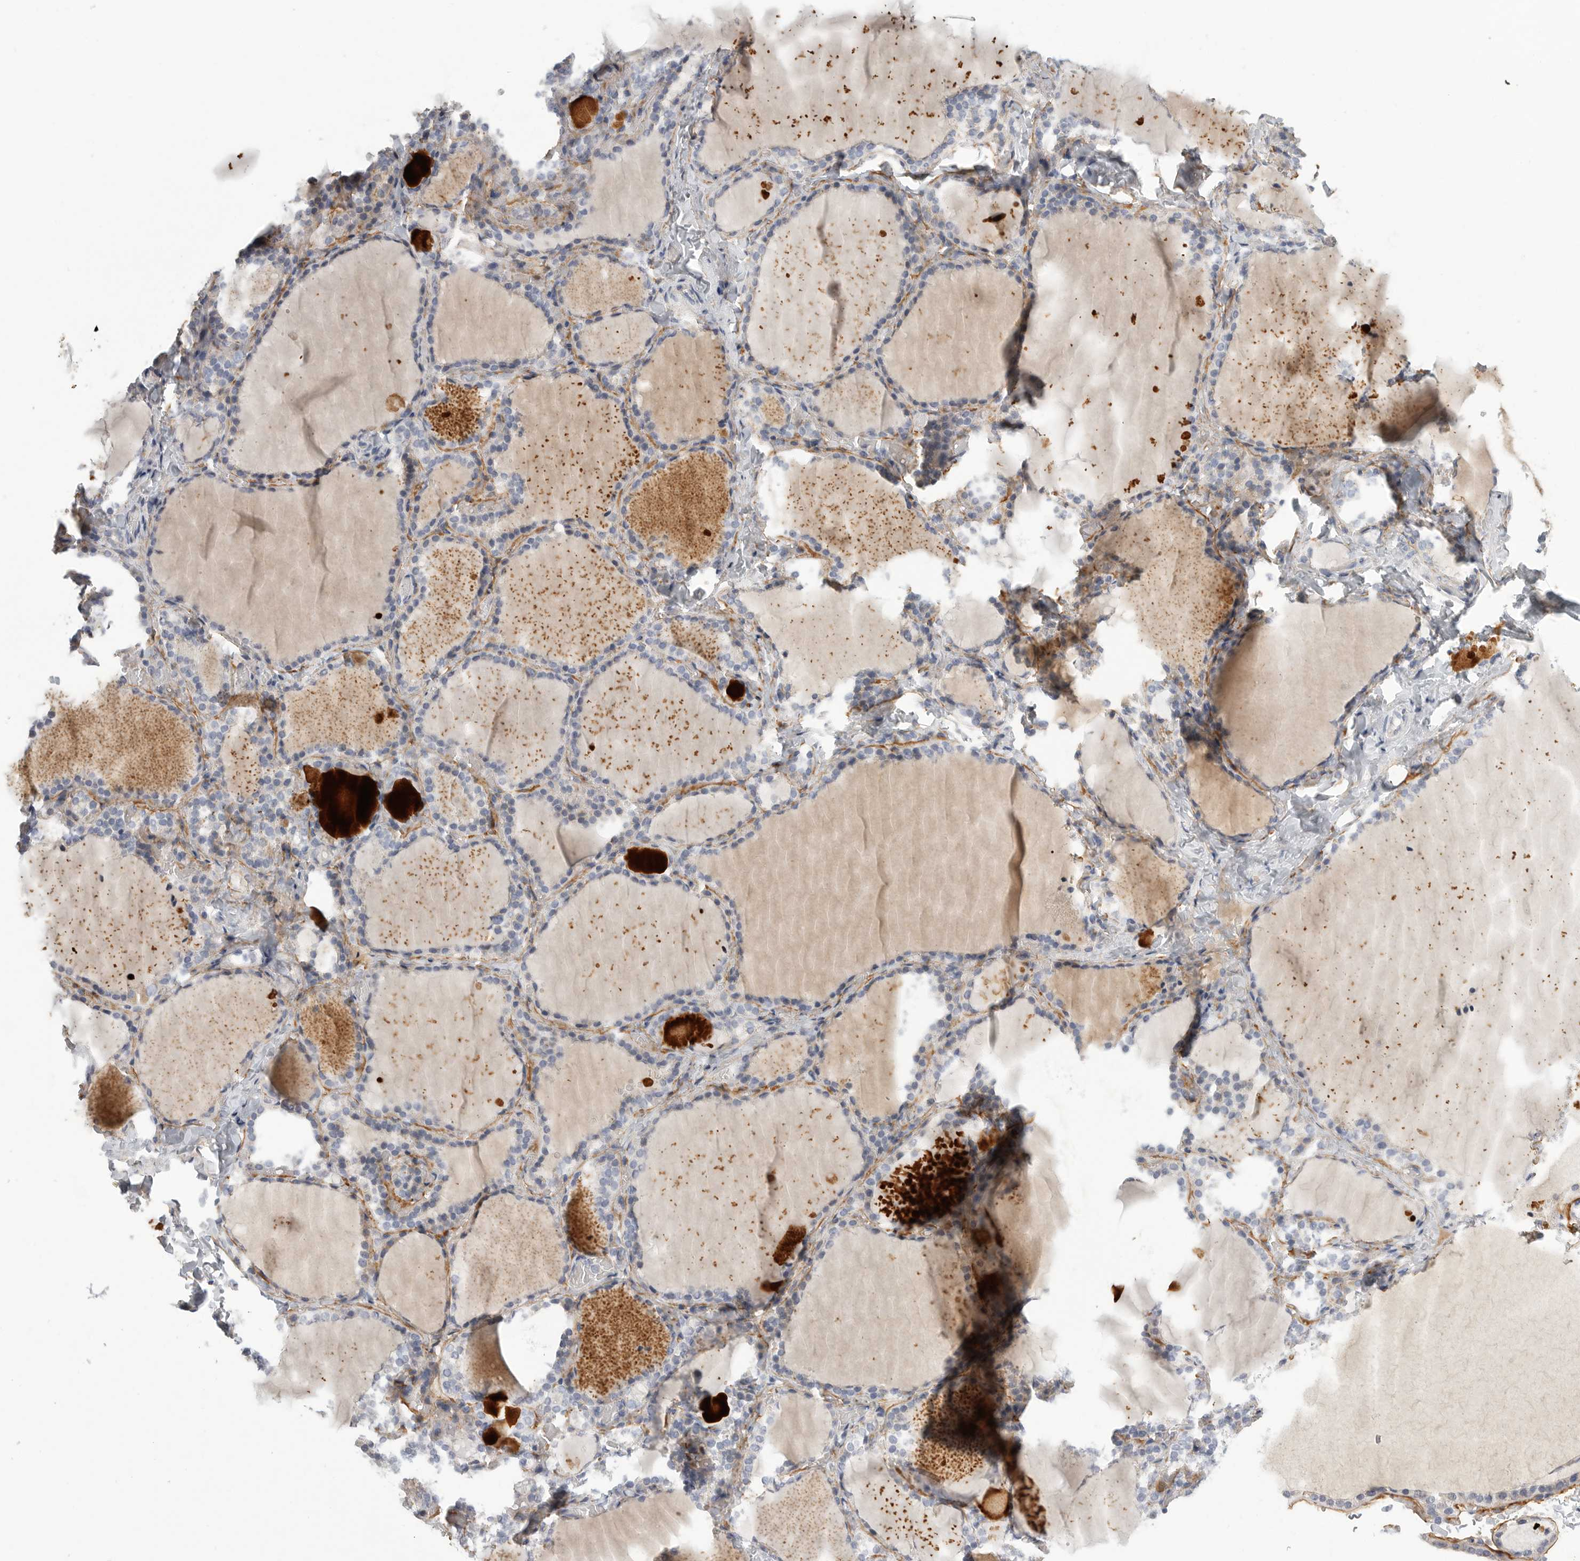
{"staining": {"intensity": "negative", "quantity": "none", "location": "none"}, "tissue": "thyroid gland", "cell_type": "Glandular cells", "image_type": "normal", "snomed": [{"axis": "morphology", "description": "Normal tissue, NOS"}, {"axis": "topography", "description": "Thyroid gland"}], "caption": "The immunohistochemistry (IHC) histopathology image has no significant positivity in glandular cells of thyroid gland.", "gene": "SDC3", "patient": {"sex": "female", "age": 22}}